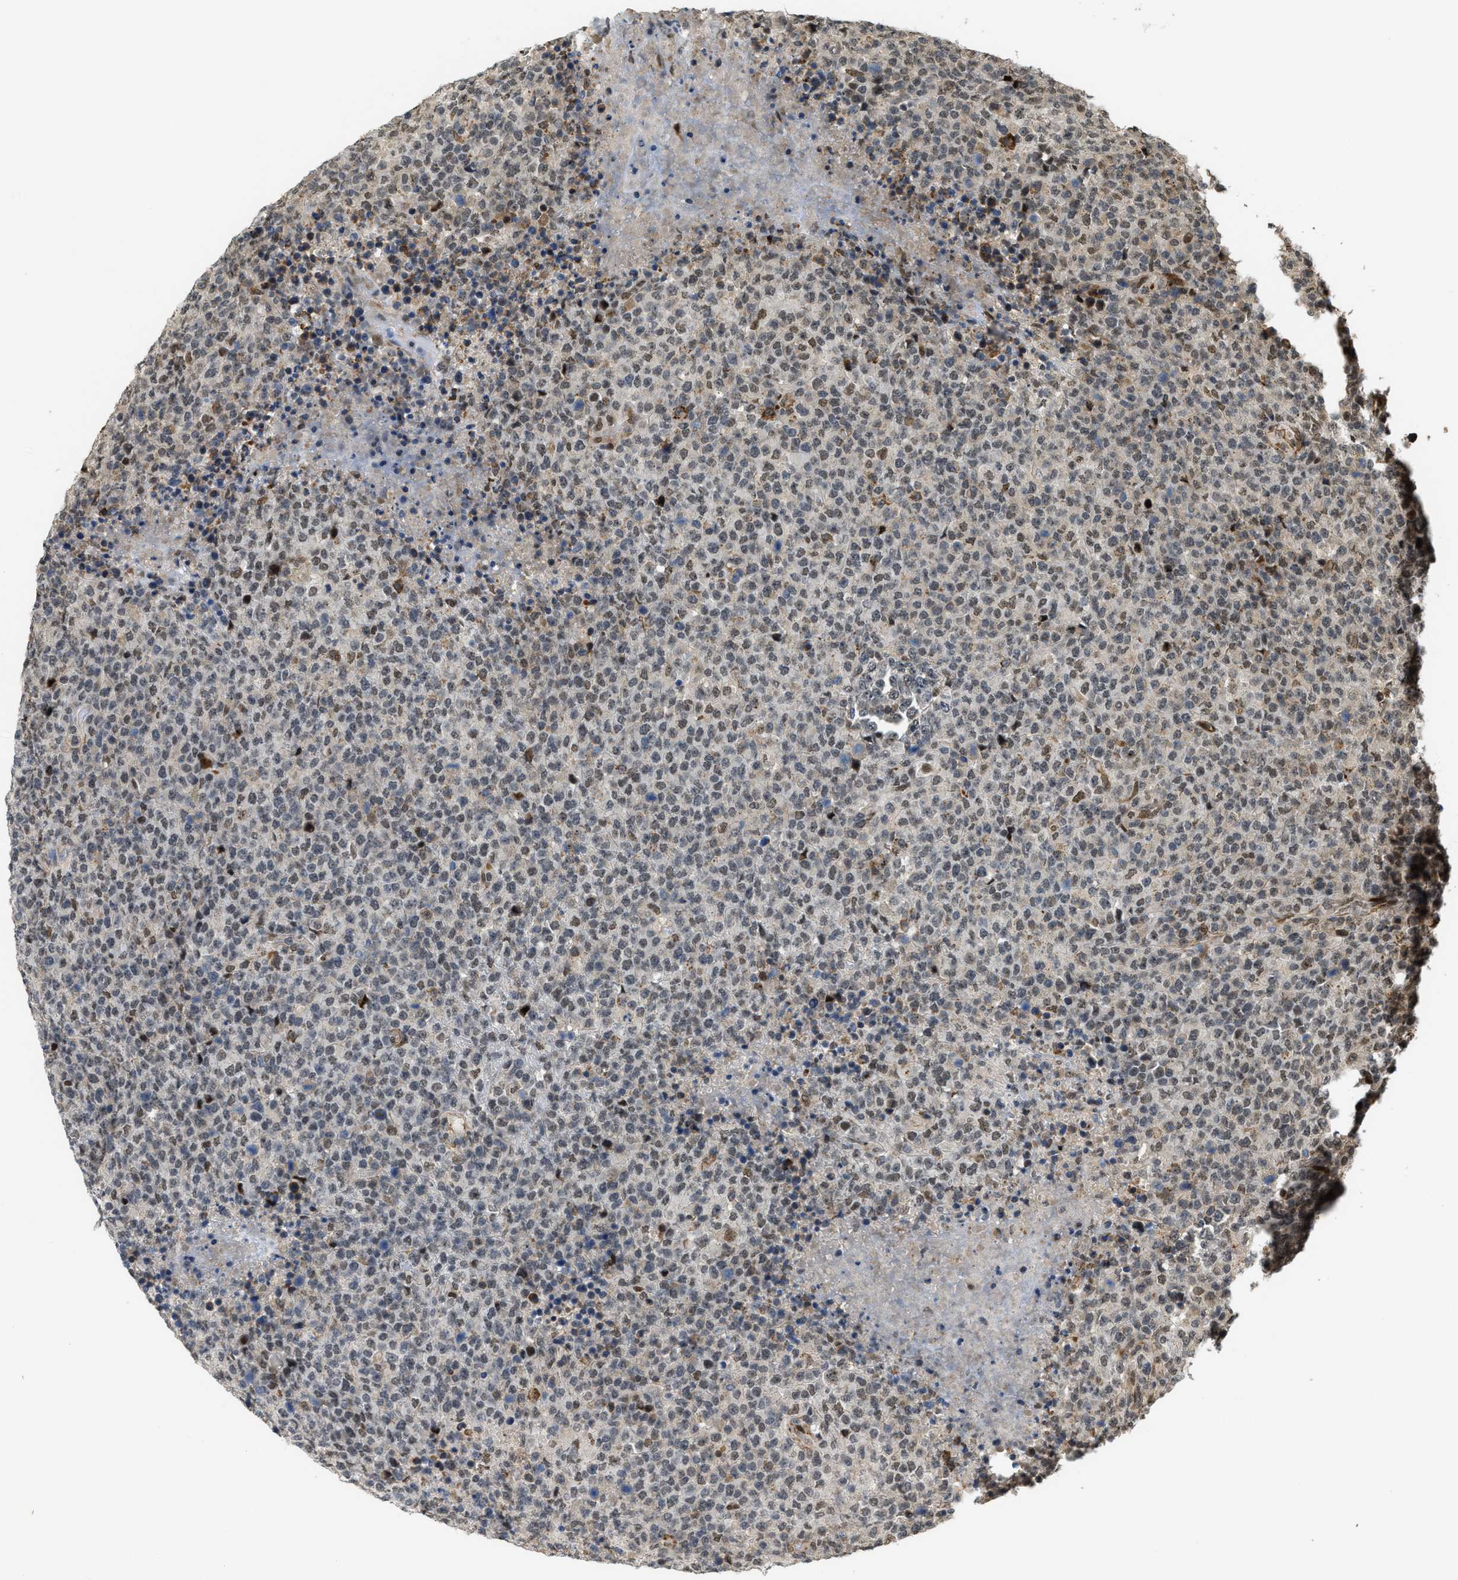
{"staining": {"intensity": "weak", "quantity": "25%-75%", "location": "nuclear"}, "tissue": "lymphoma", "cell_type": "Tumor cells", "image_type": "cancer", "snomed": [{"axis": "morphology", "description": "Malignant lymphoma, non-Hodgkin's type, High grade"}, {"axis": "topography", "description": "Lymph node"}], "caption": "The image exhibits immunohistochemical staining of lymphoma. There is weak nuclear positivity is identified in about 25%-75% of tumor cells.", "gene": "SERTAD2", "patient": {"sex": "male", "age": 13}}